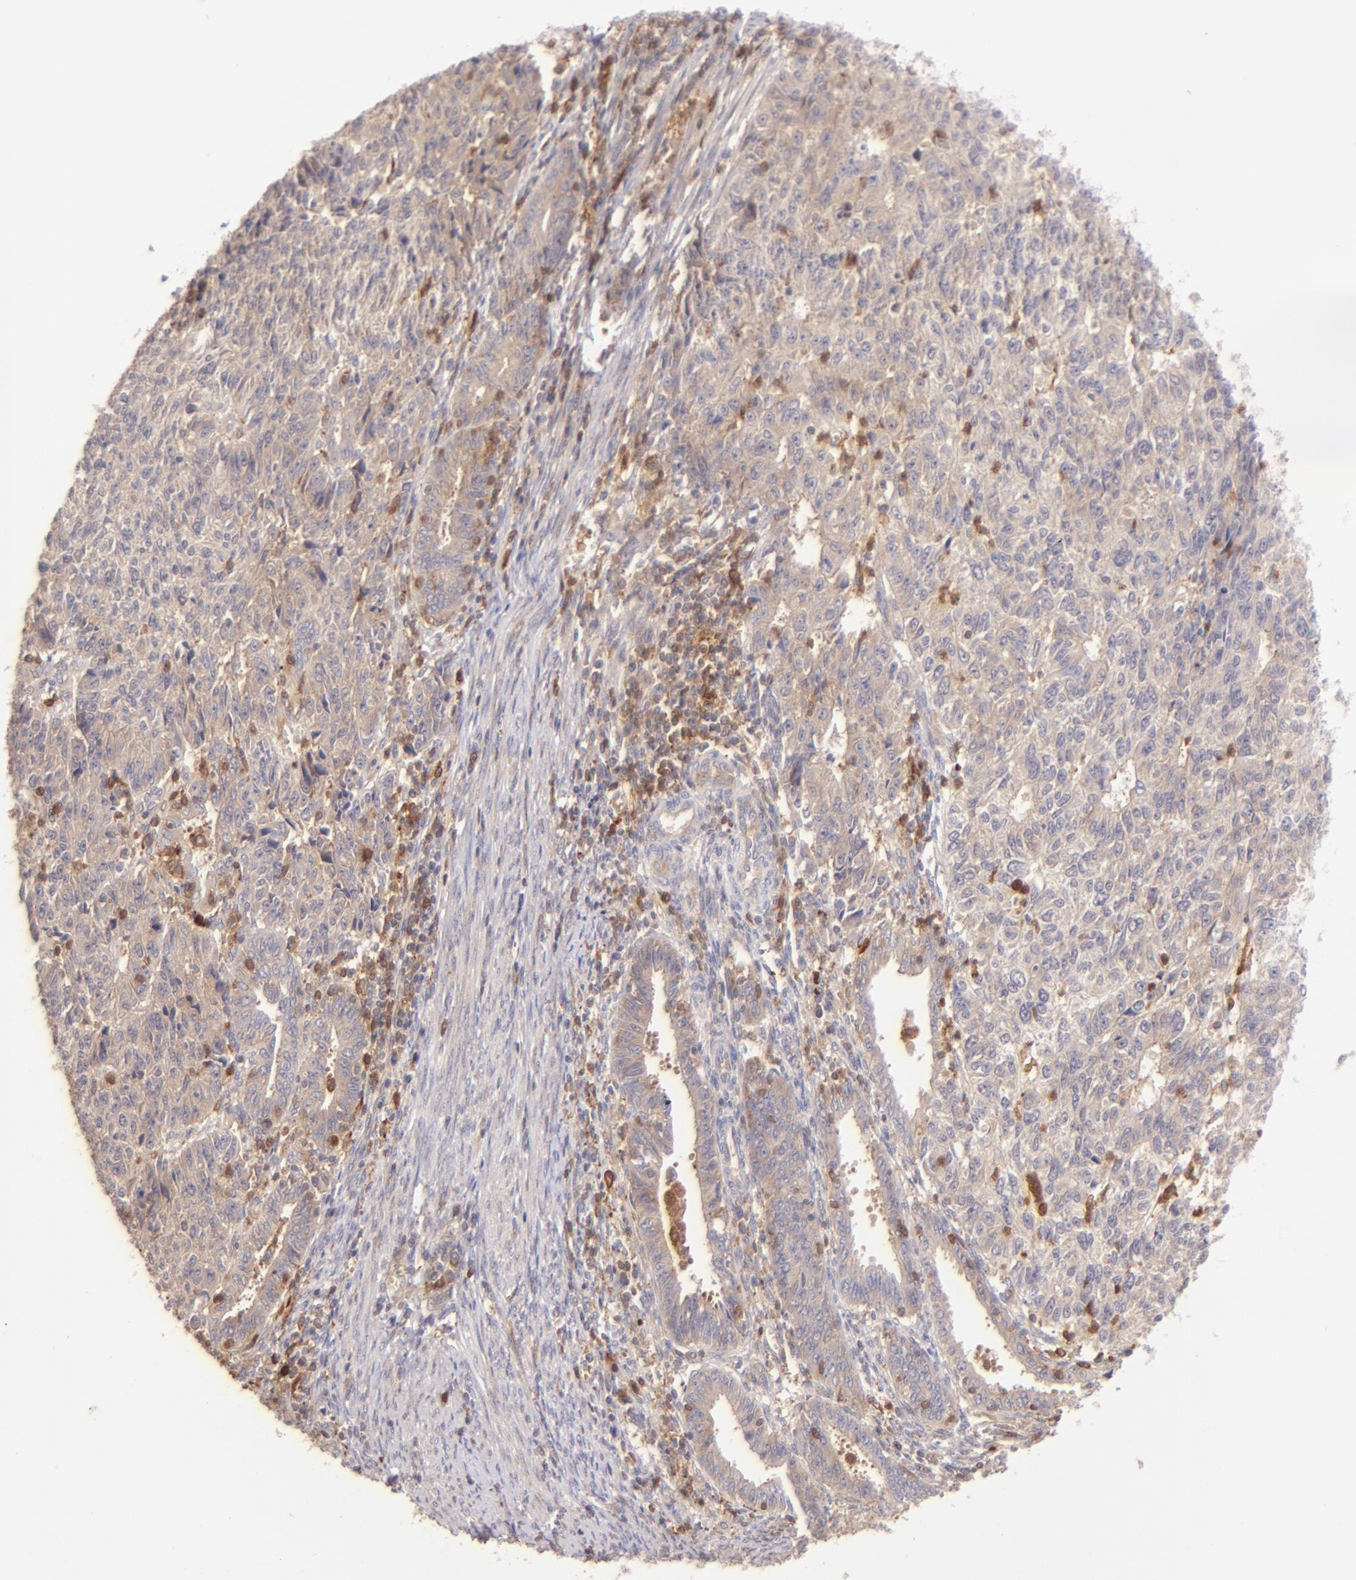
{"staining": {"intensity": "weak", "quantity": ">75%", "location": "cytoplasmic/membranous"}, "tissue": "endometrial cancer", "cell_type": "Tumor cells", "image_type": "cancer", "snomed": [{"axis": "morphology", "description": "Adenocarcinoma, NOS"}, {"axis": "topography", "description": "Endometrium"}], "caption": "Immunohistochemistry (IHC) (DAB) staining of human endometrial cancer (adenocarcinoma) displays weak cytoplasmic/membranous protein expression in approximately >75% of tumor cells.", "gene": "BTK", "patient": {"sex": "female", "age": 42}}